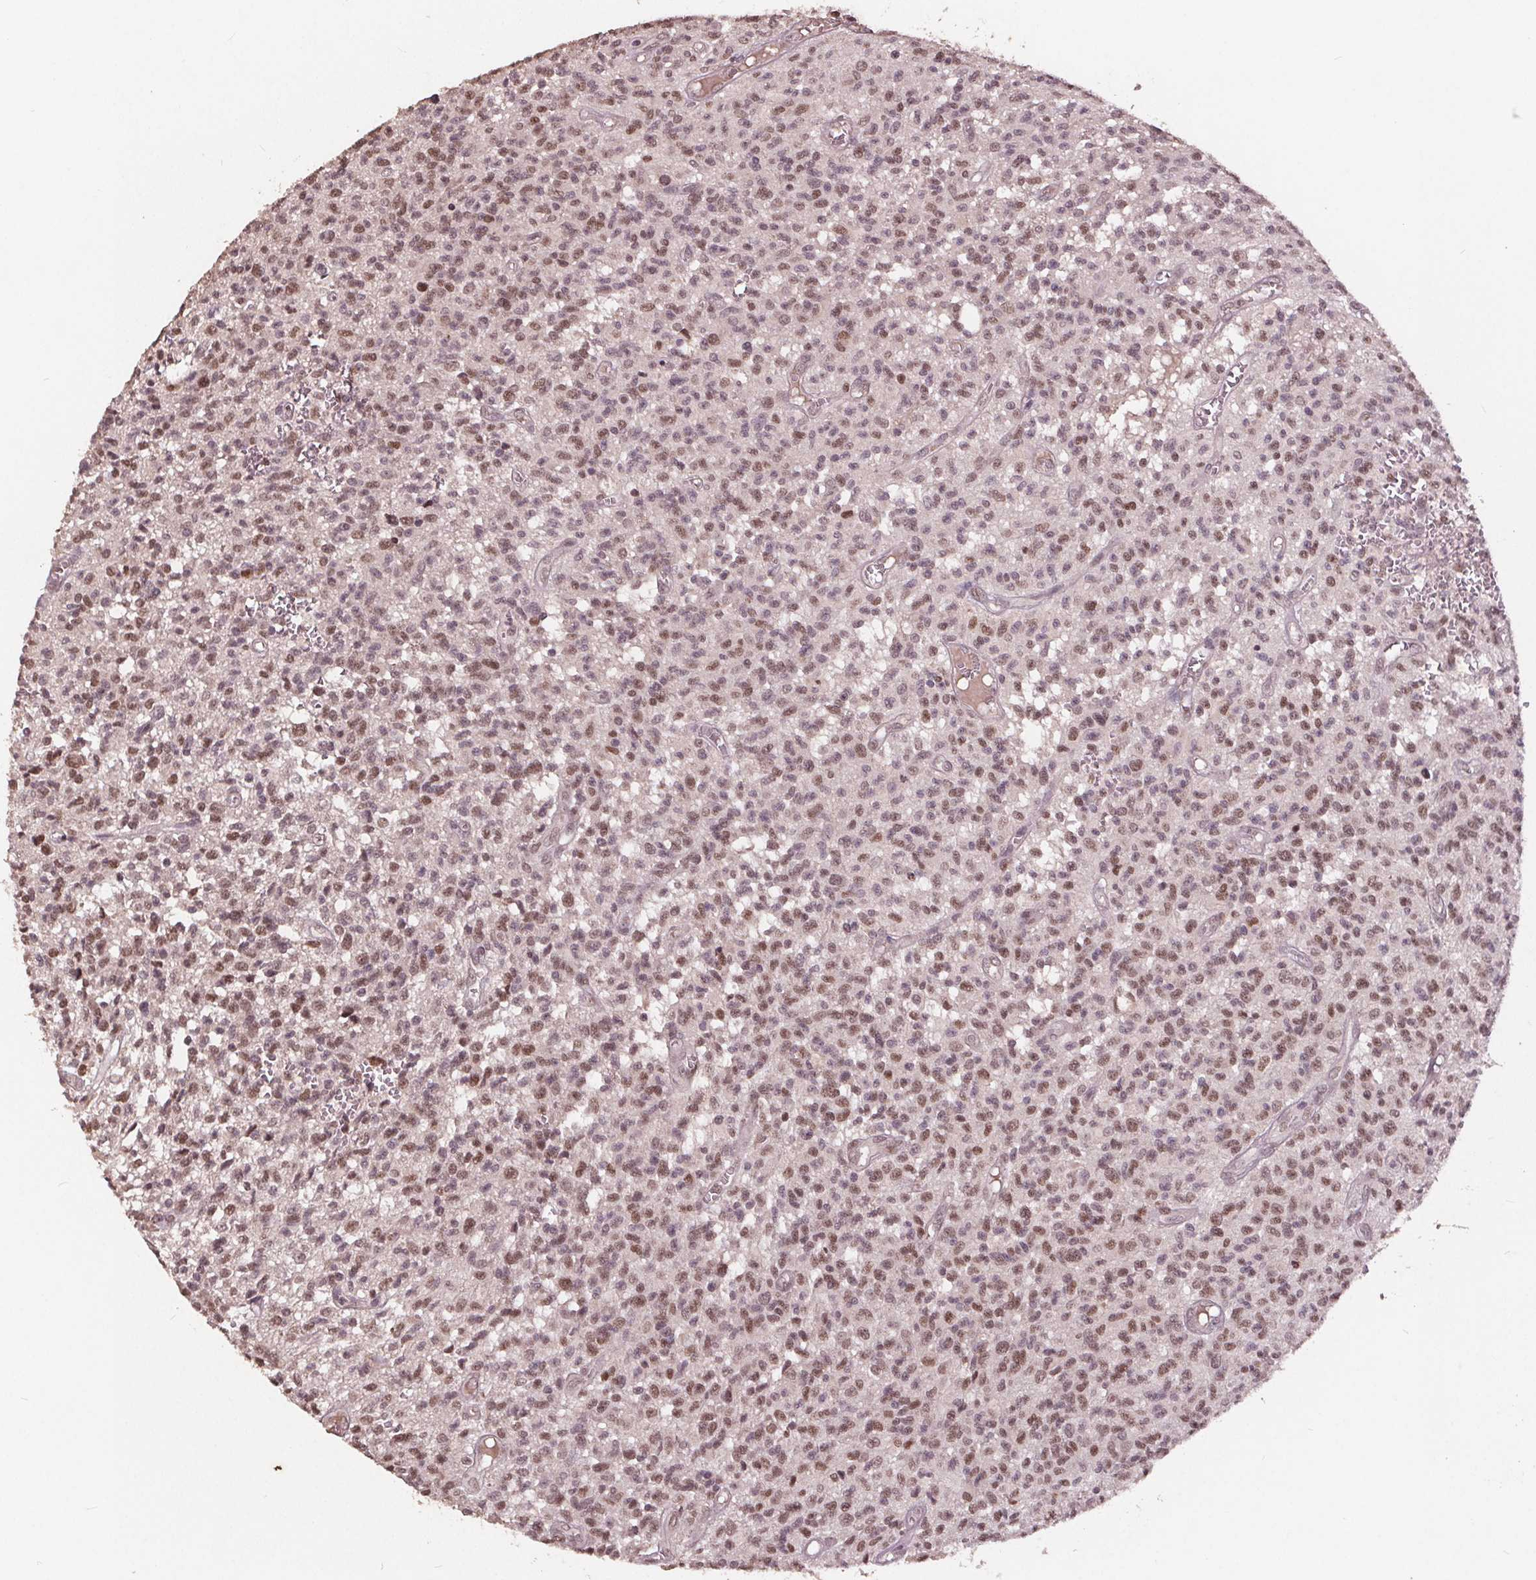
{"staining": {"intensity": "moderate", "quantity": ">75%", "location": "nuclear"}, "tissue": "glioma", "cell_type": "Tumor cells", "image_type": "cancer", "snomed": [{"axis": "morphology", "description": "Glioma, malignant, Low grade"}, {"axis": "topography", "description": "Brain"}], "caption": "Immunohistochemistry (IHC) micrograph of malignant low-grade glioma stained for a protein (brown), which shows medium levels of moderate nuclear staining in approximately >75% of tumor cells.", "gene": "DNMT3B", "patient": {"sex": "male", "age": 64}}